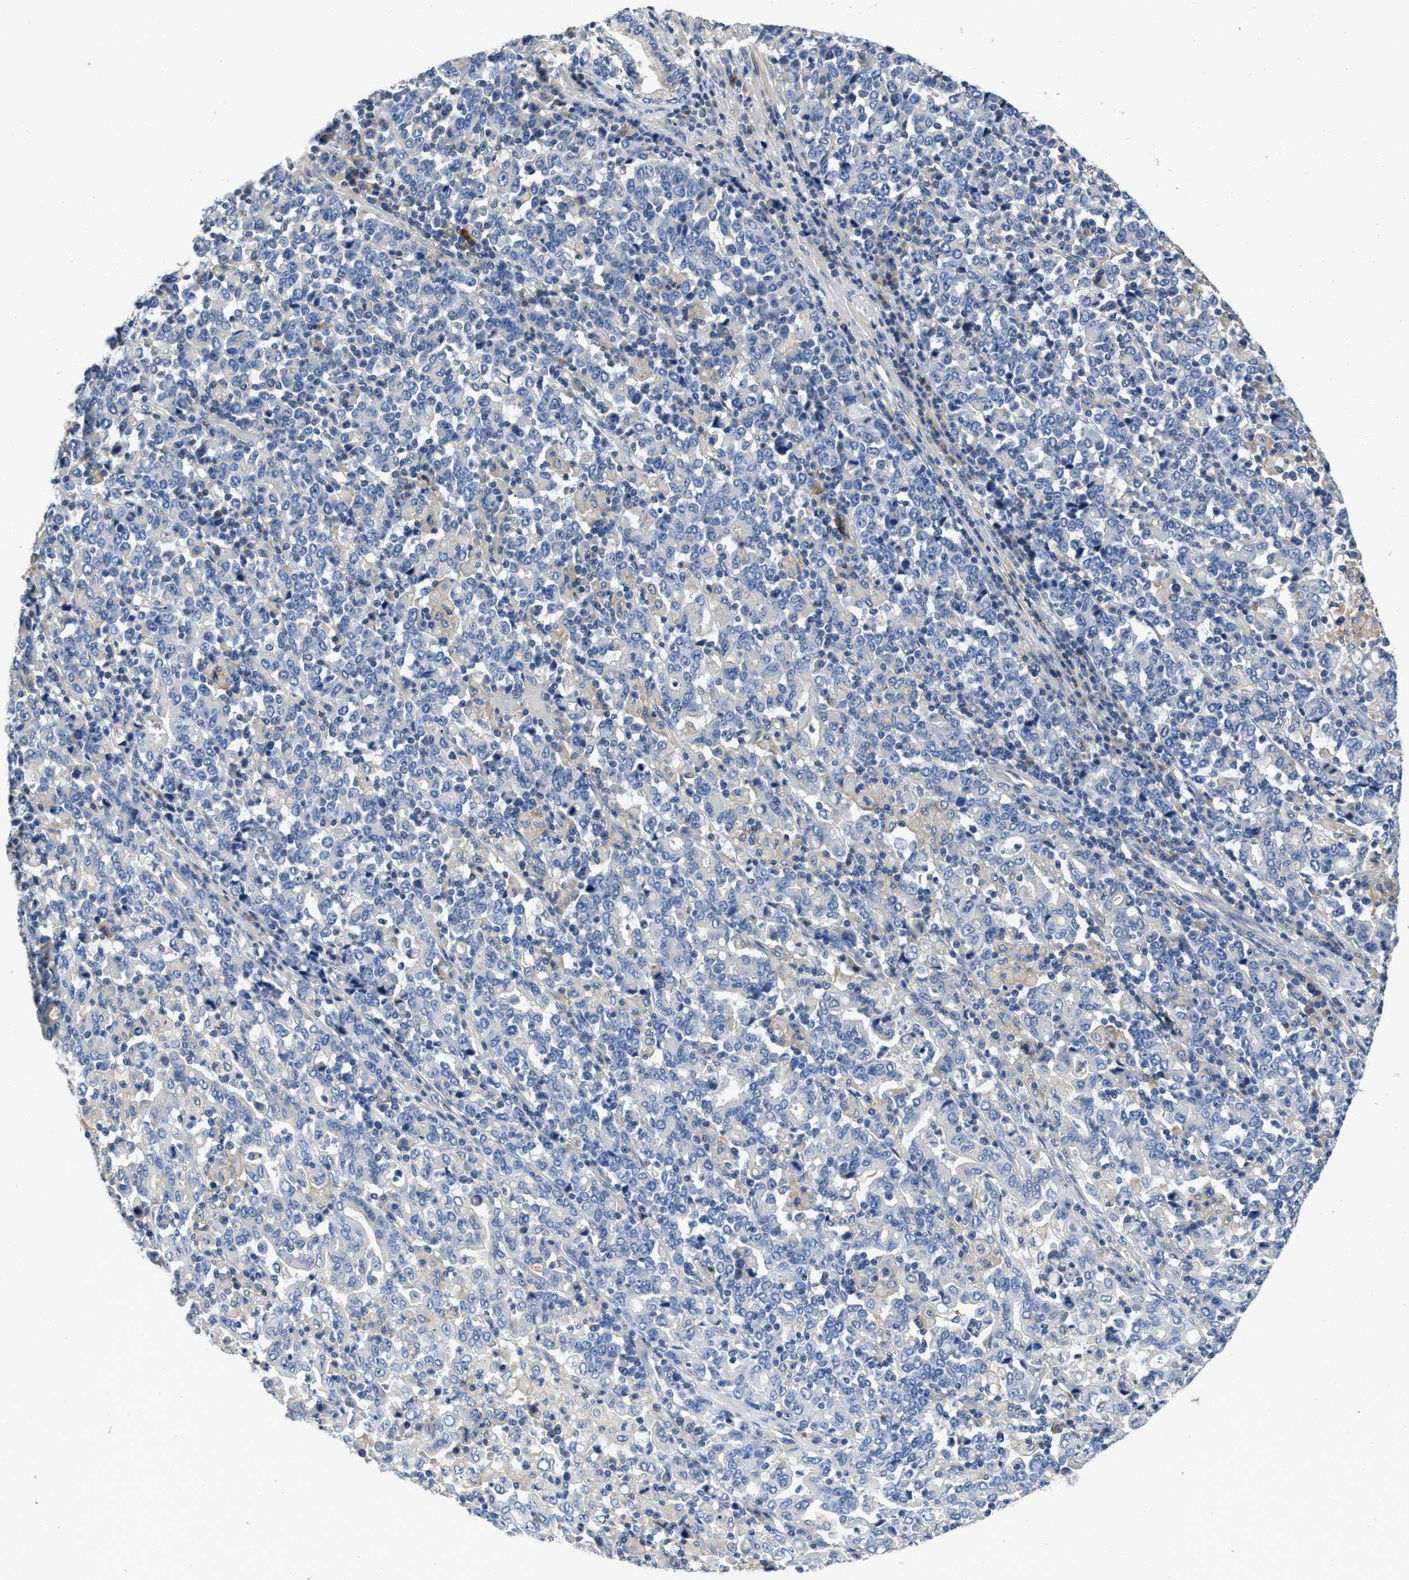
{"staining": {"intensity": "negative", "quantity": "none", "location": "none"}, "tissue": "stomach cancer", "cell_type": "Tumor cells", "image_type": "cancer", "snomed": [{"axis": "morphology", "description": "Adenocarcinoma, NOS"}, {"axis": "topography", "description": "Stomach, upper"}], "caption": "The immunohistochemistry (IHC) image has no significant positivity in tumor cells of stomach cancer (adenocarcinoma) tissue.", "gene": "C1S", "patient": {"sex": "male", "age": 69}}